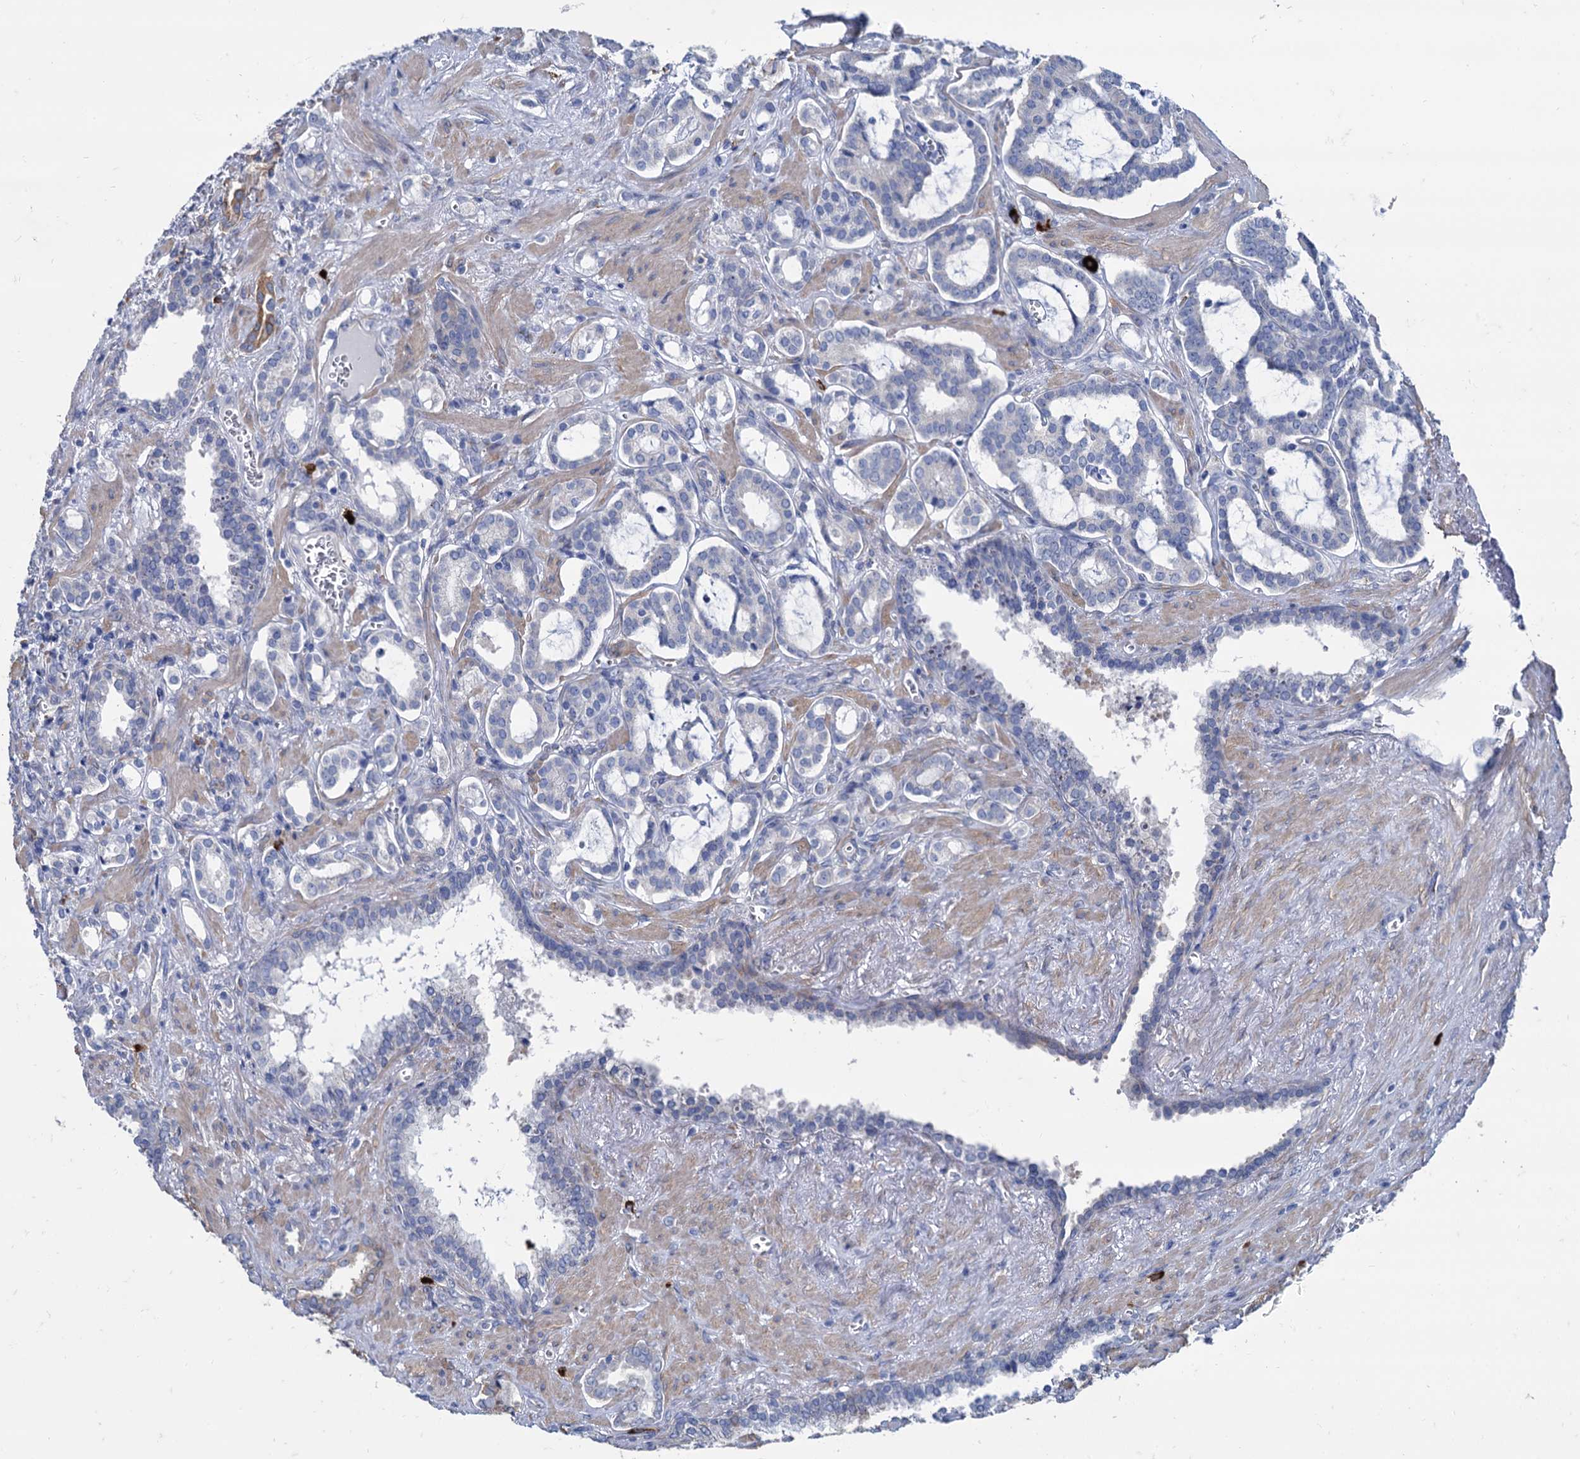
{"staining": {"intensity": "negative", "quantity": "none", "location": "none"}, "tissue": "prostate cancer", "cell_type": "Tumor cells", "image_type": "cancer", "snomed": [{"axis": "morphology", "description": "Adenocarcinoma, High grade"}, {"axis": "topography", "description": "Prostate and seminal vesicle, NOS"}], "caption": "Human prostate cancer stained for a protein using immunohistochemistry (IHC) demonstrates no positivity in tumor cells.", "gene": "FOXR2", "patient": {"sex": "male", "age": 67}}